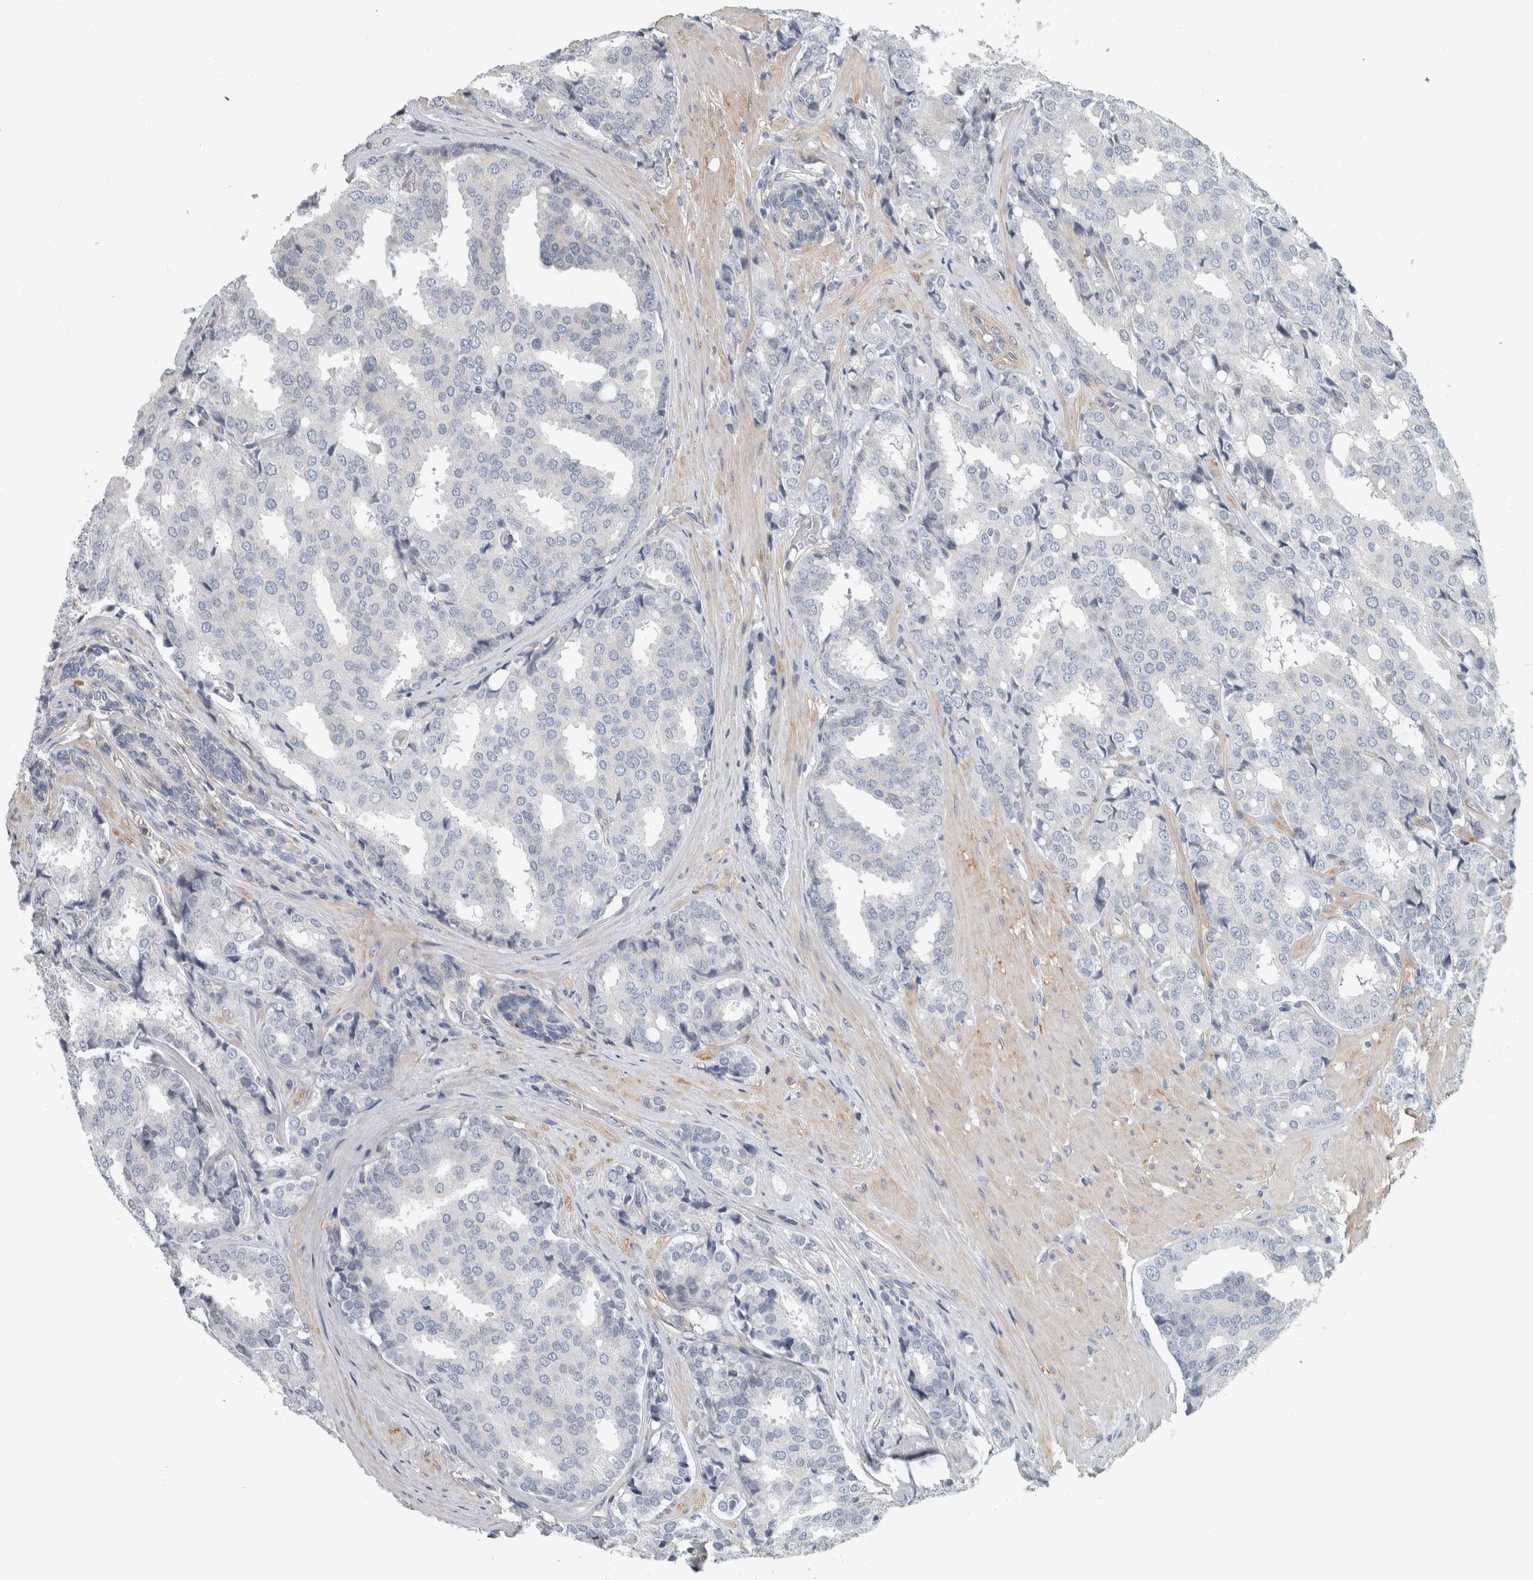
{"staining": {"intensity": "negative", "quantity": "none", "location": "none"}, "tissue": "prostate cancer", "cell_type": "Tumor cells", "image_type": "cancer", "snomed": [{"axis": "morphology", "description": "Adenocarcinoma, High grade"}, {"axis": "topography", "description": "Prostate"}], "caption": "This is an immunohistochemistry (IHC) histopathology image of human high-grade adenocarcinoma (prostate). There is no staining in tumor cells.", "gene": "KCNJ3", "patient": {"sex": "male", "age": 50}}